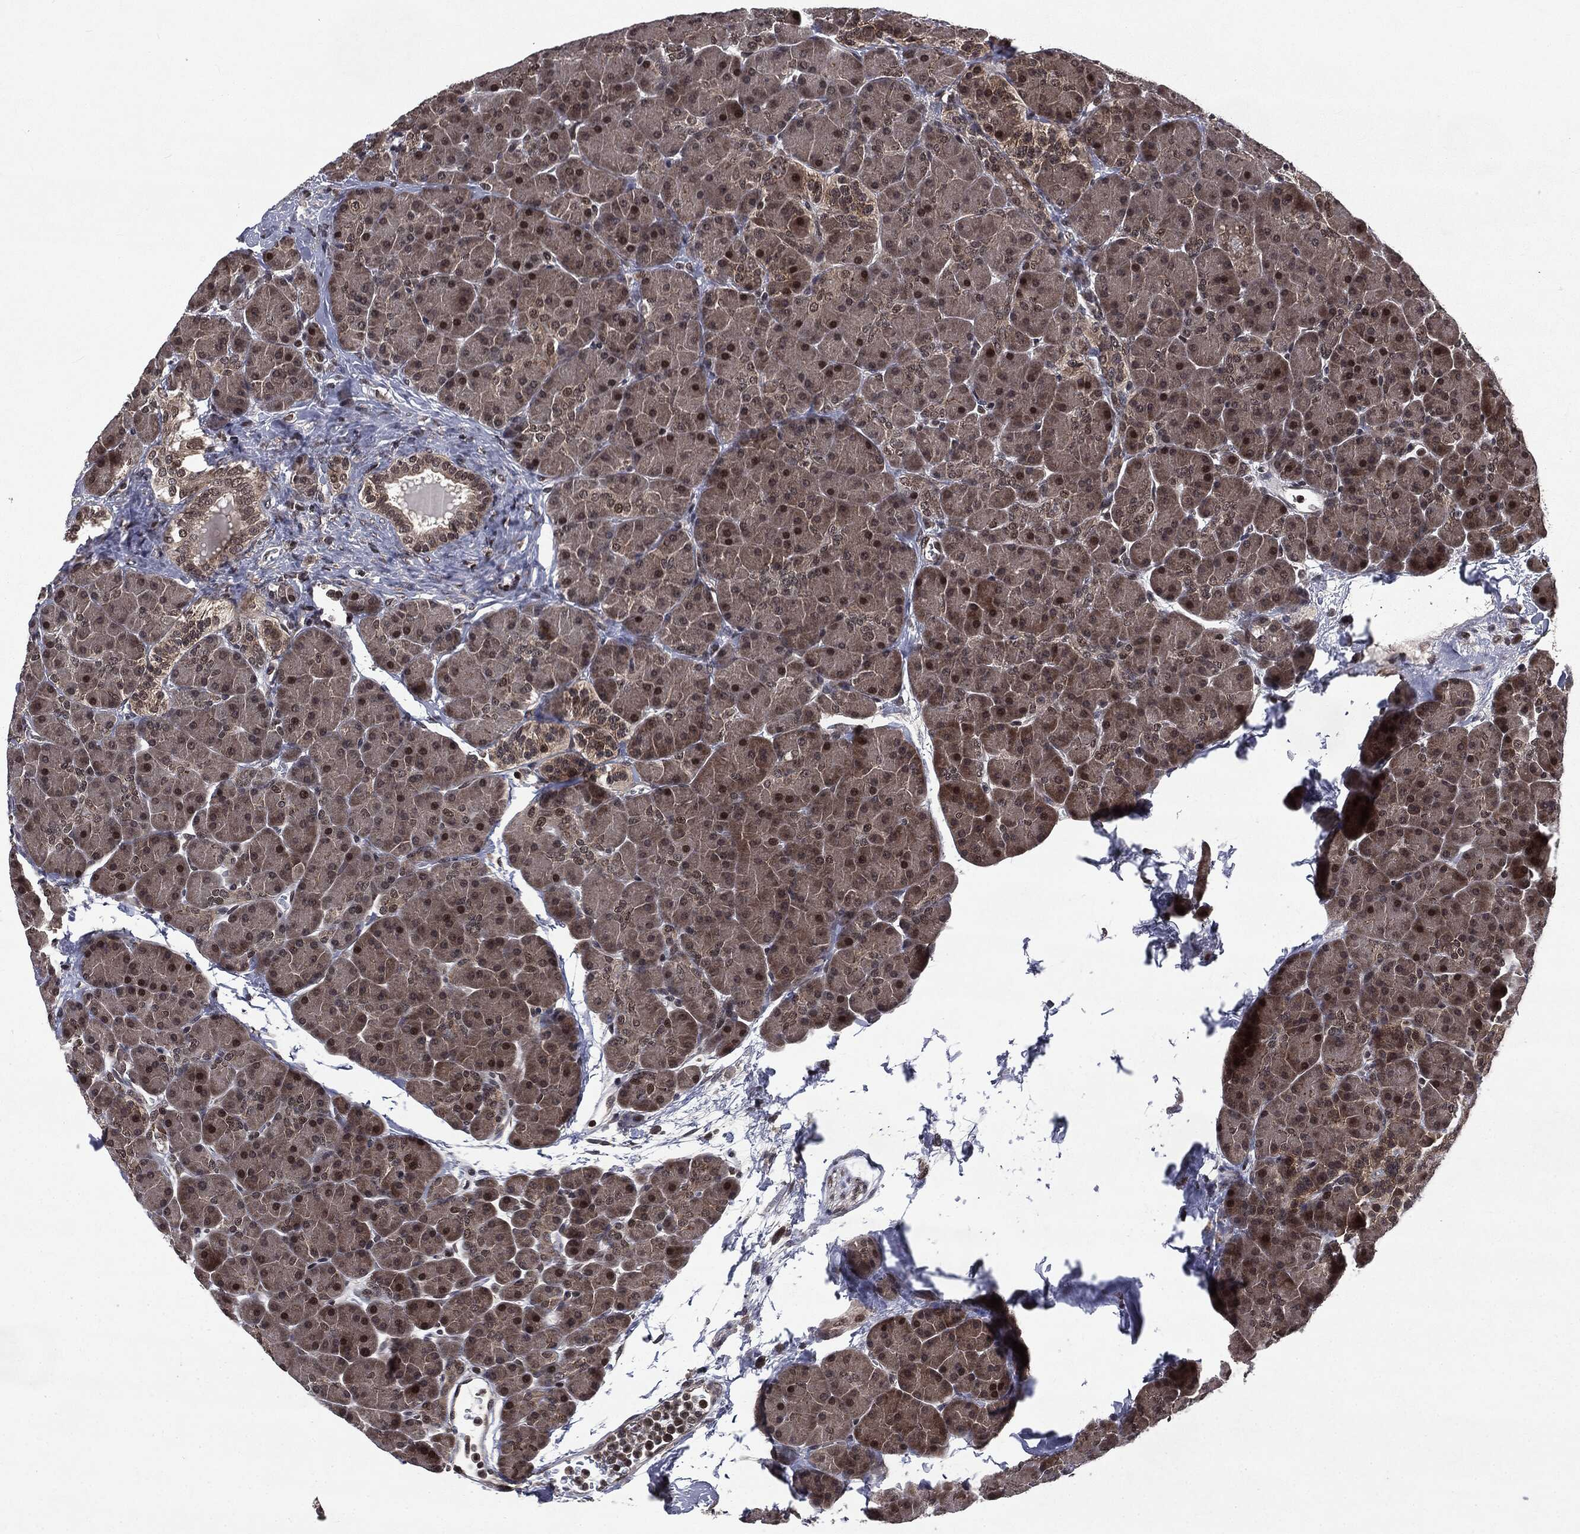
{"staining": {"intensity": "strong", "quantity": "<25%", "location": "nuclear"}, "tissue": "pancreas", "cell_type": "Exocrine glandular cells", "image_type": "normal", "snomed": [{"axis": "morphology", "description": "Normal tissue, NOS"}, {"axis": "topography", "description": "Pancreas"}], "caption": "An immunohistochemistry image of benign tissue is shown. Protein staining in brown shows strong nuclear positivity in pancreas within exocrine glandular cells.", "gene": "STAU2", "patient": {"sex": "female", "age": 44}}